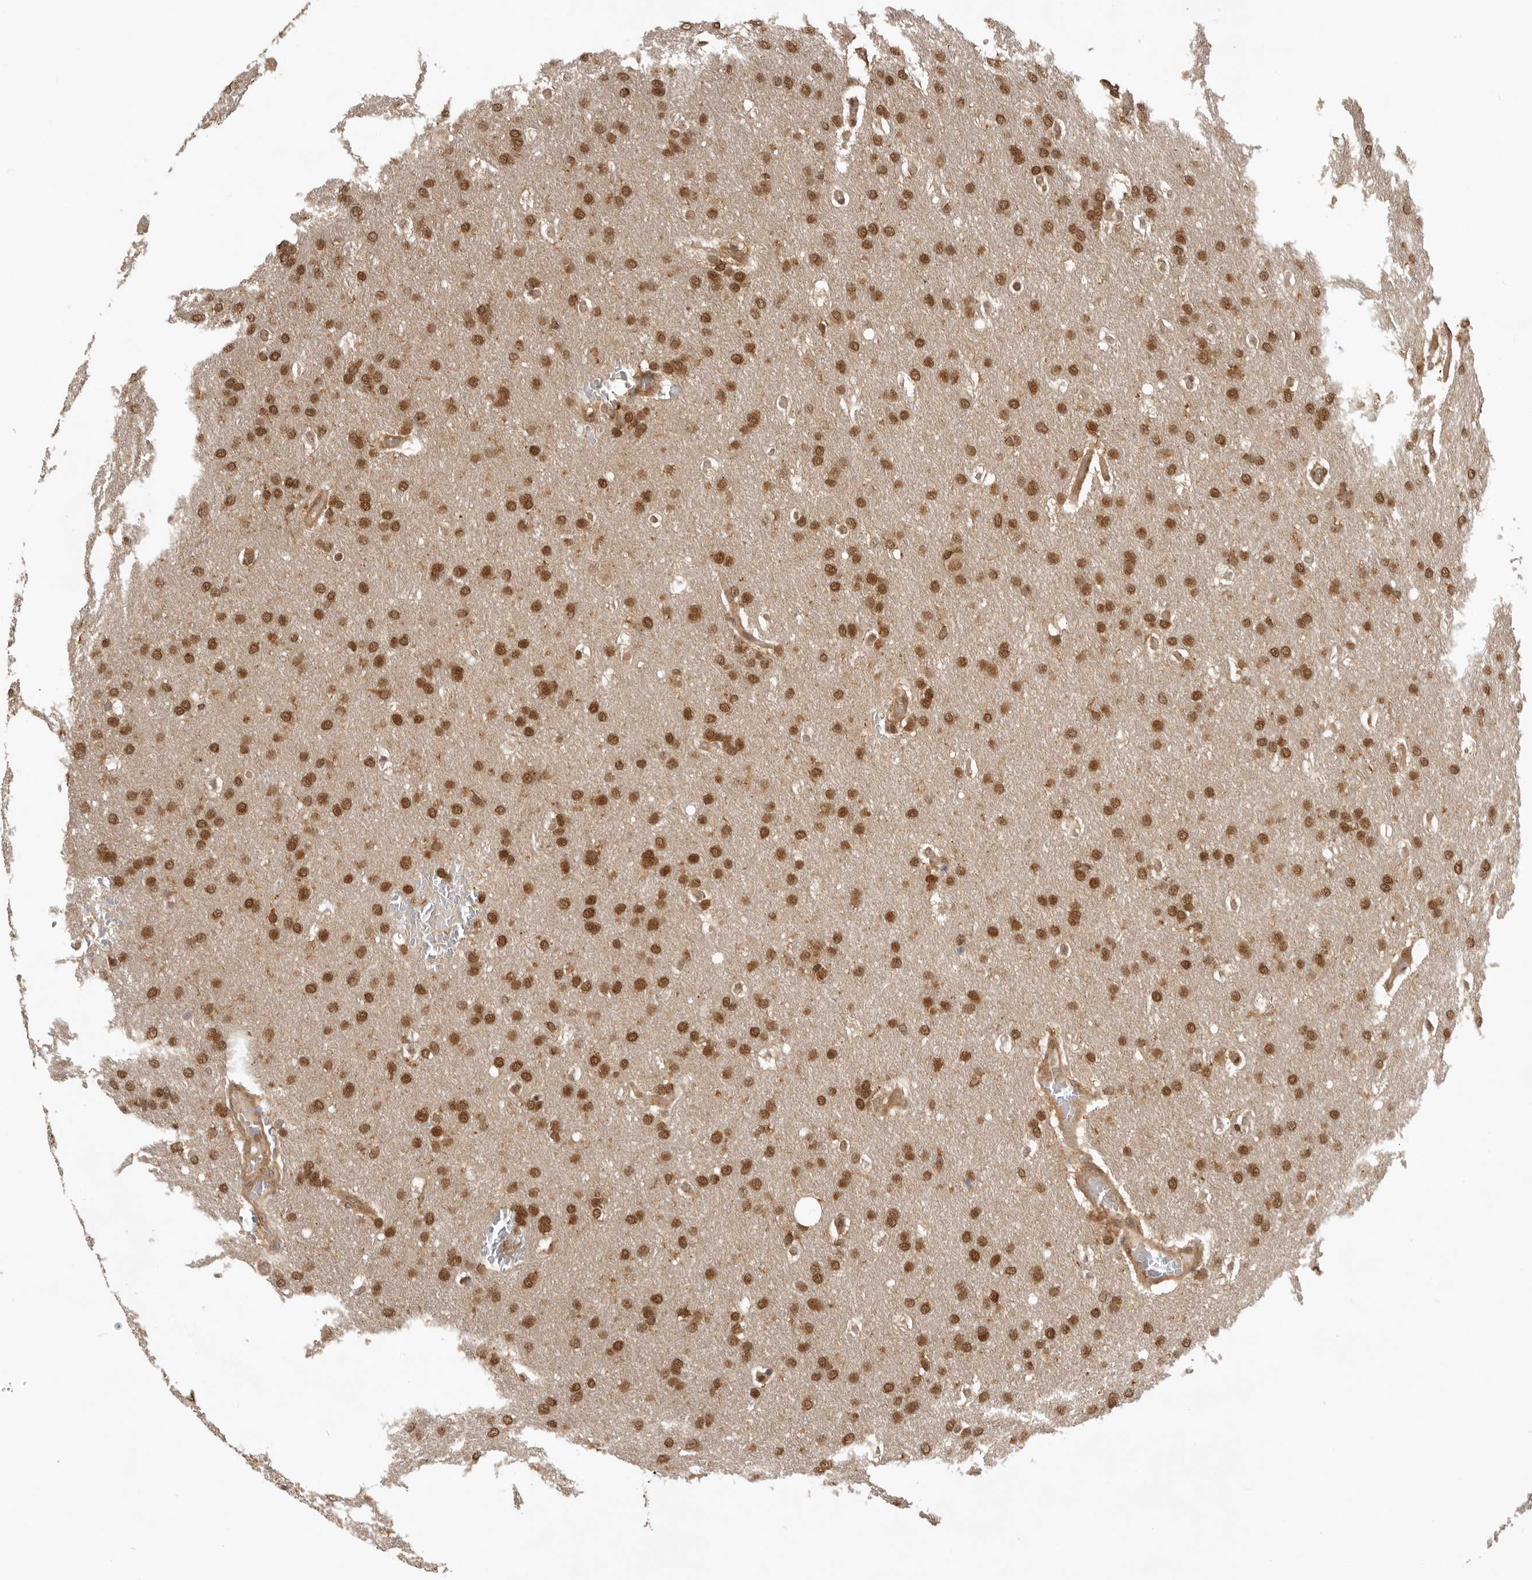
{"staining": {"intensity": "moderate", "quantity": ">75%", "location": "cytoplasmic/membranous,nuclear"}, "tissue": "glioma", "cell_type": "Tumor cells", "image_type": "cancer", "snomed": [{"axis": "morphology", "description": "Glioma, malignant, Low grade"}, {"axis": "topography", "description": "Brain"}], "caption": "Malignant glioma (low-grade) stained with a brown dye shows moderate cytoplasmic/membranous and nuclear positive positivity in about >75% of tumor cells.", "gene": "ADPRS", "patient": {"sex": "female", "age": 37}}